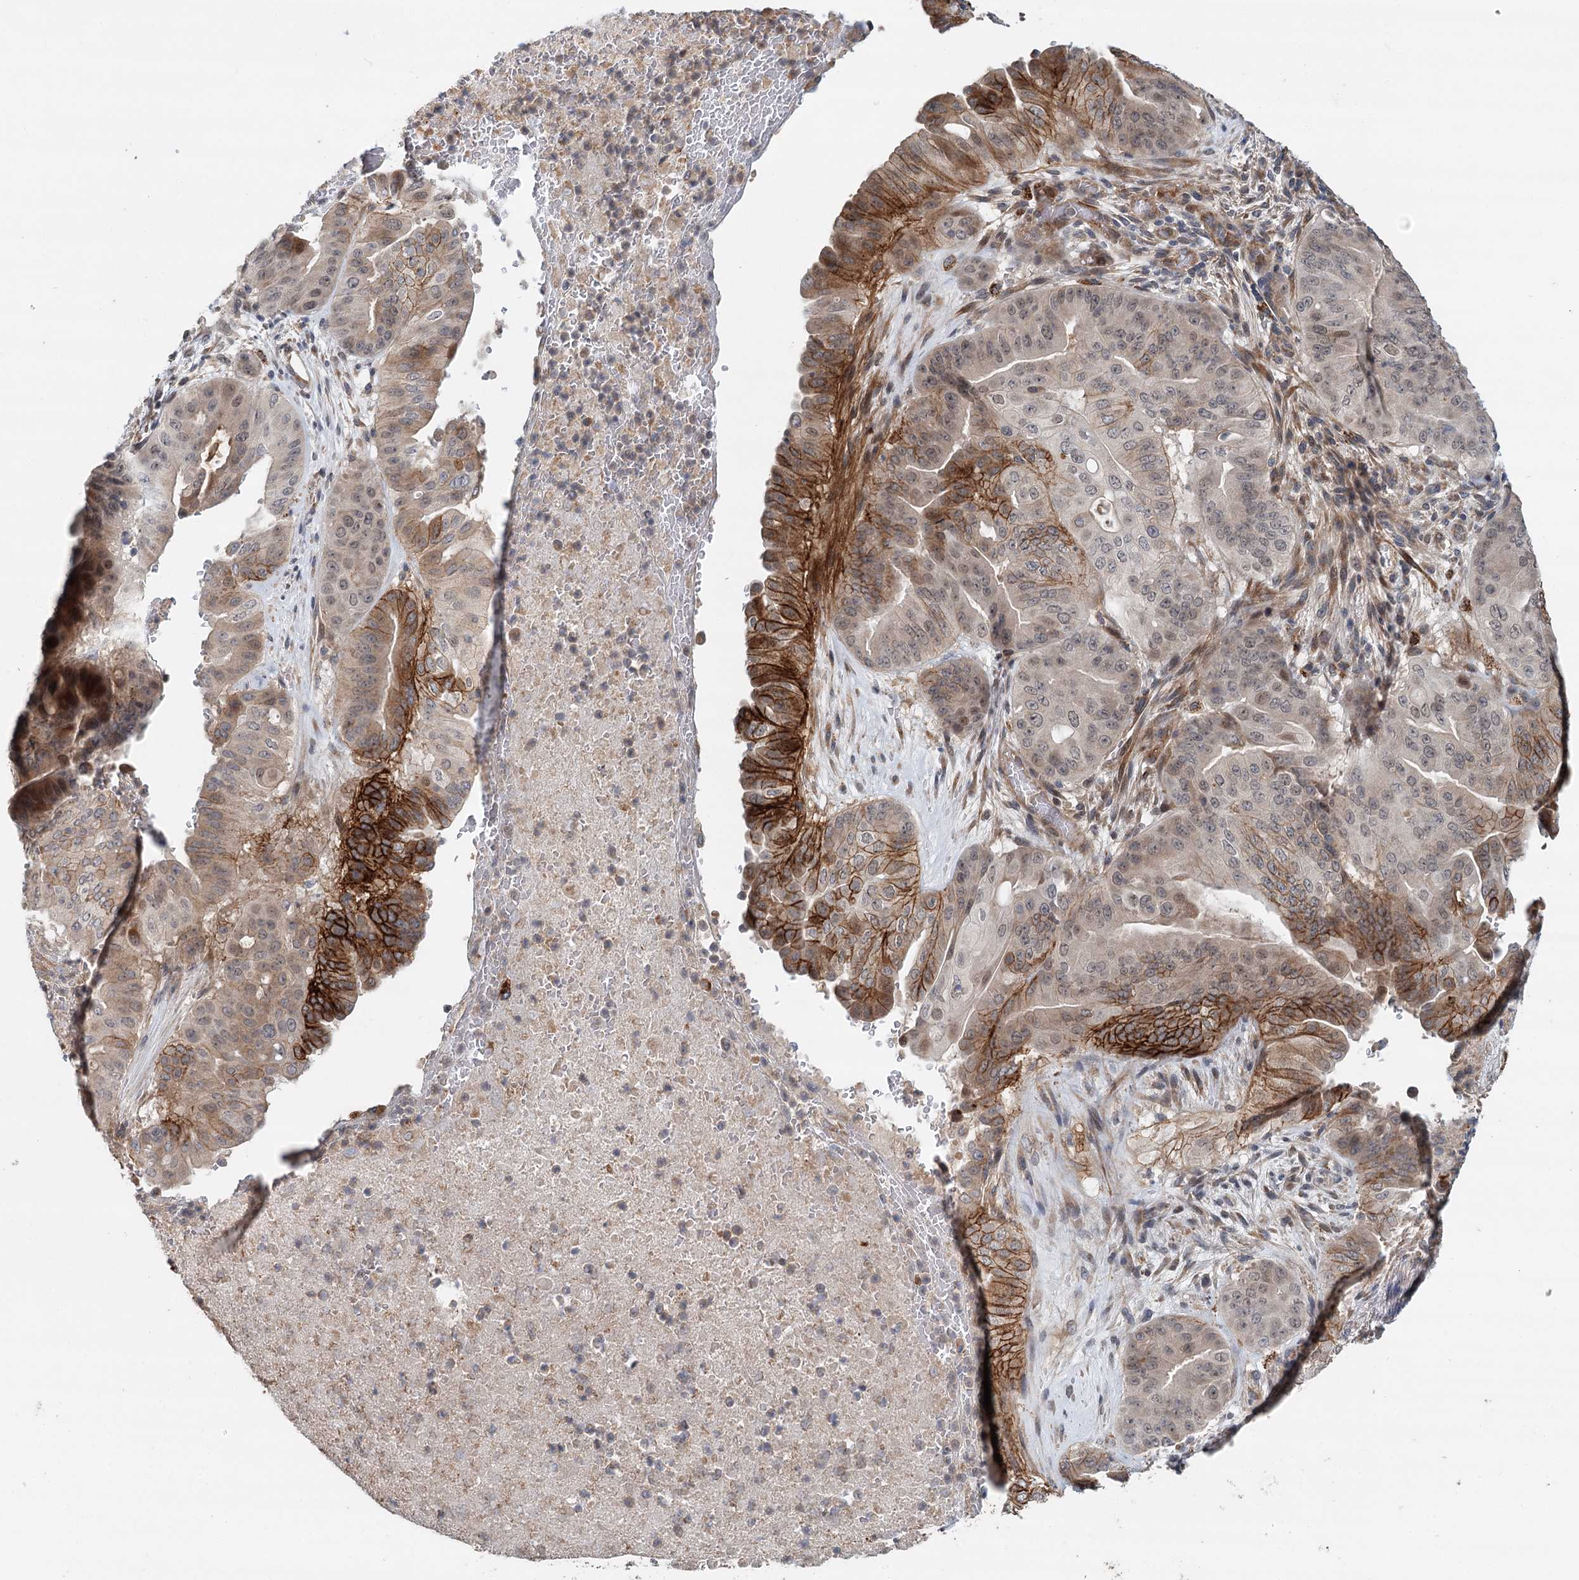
{"staining": {"intensity": "strong", "quantity": "25%-75%", "location": "cytoplasmic/membranous"}, "tissue": "pancreatic cancer", "cell_type": "Tumor cells", "image_type": "cancer", "snomed": [{"axis": "morphology", "description": "Adenocarcinoma, NOS"}, {"axis": "topography", "description": "Pancreas"}], "caption": "Immunohistochemical staining of pancreatic adenocarcinoma shows strong cytoplasmic/membranous protein positivity in about 25%-75% of tumor cells.", "gene": "RNF111", "patient": {"sex": "female", "age": 77}}